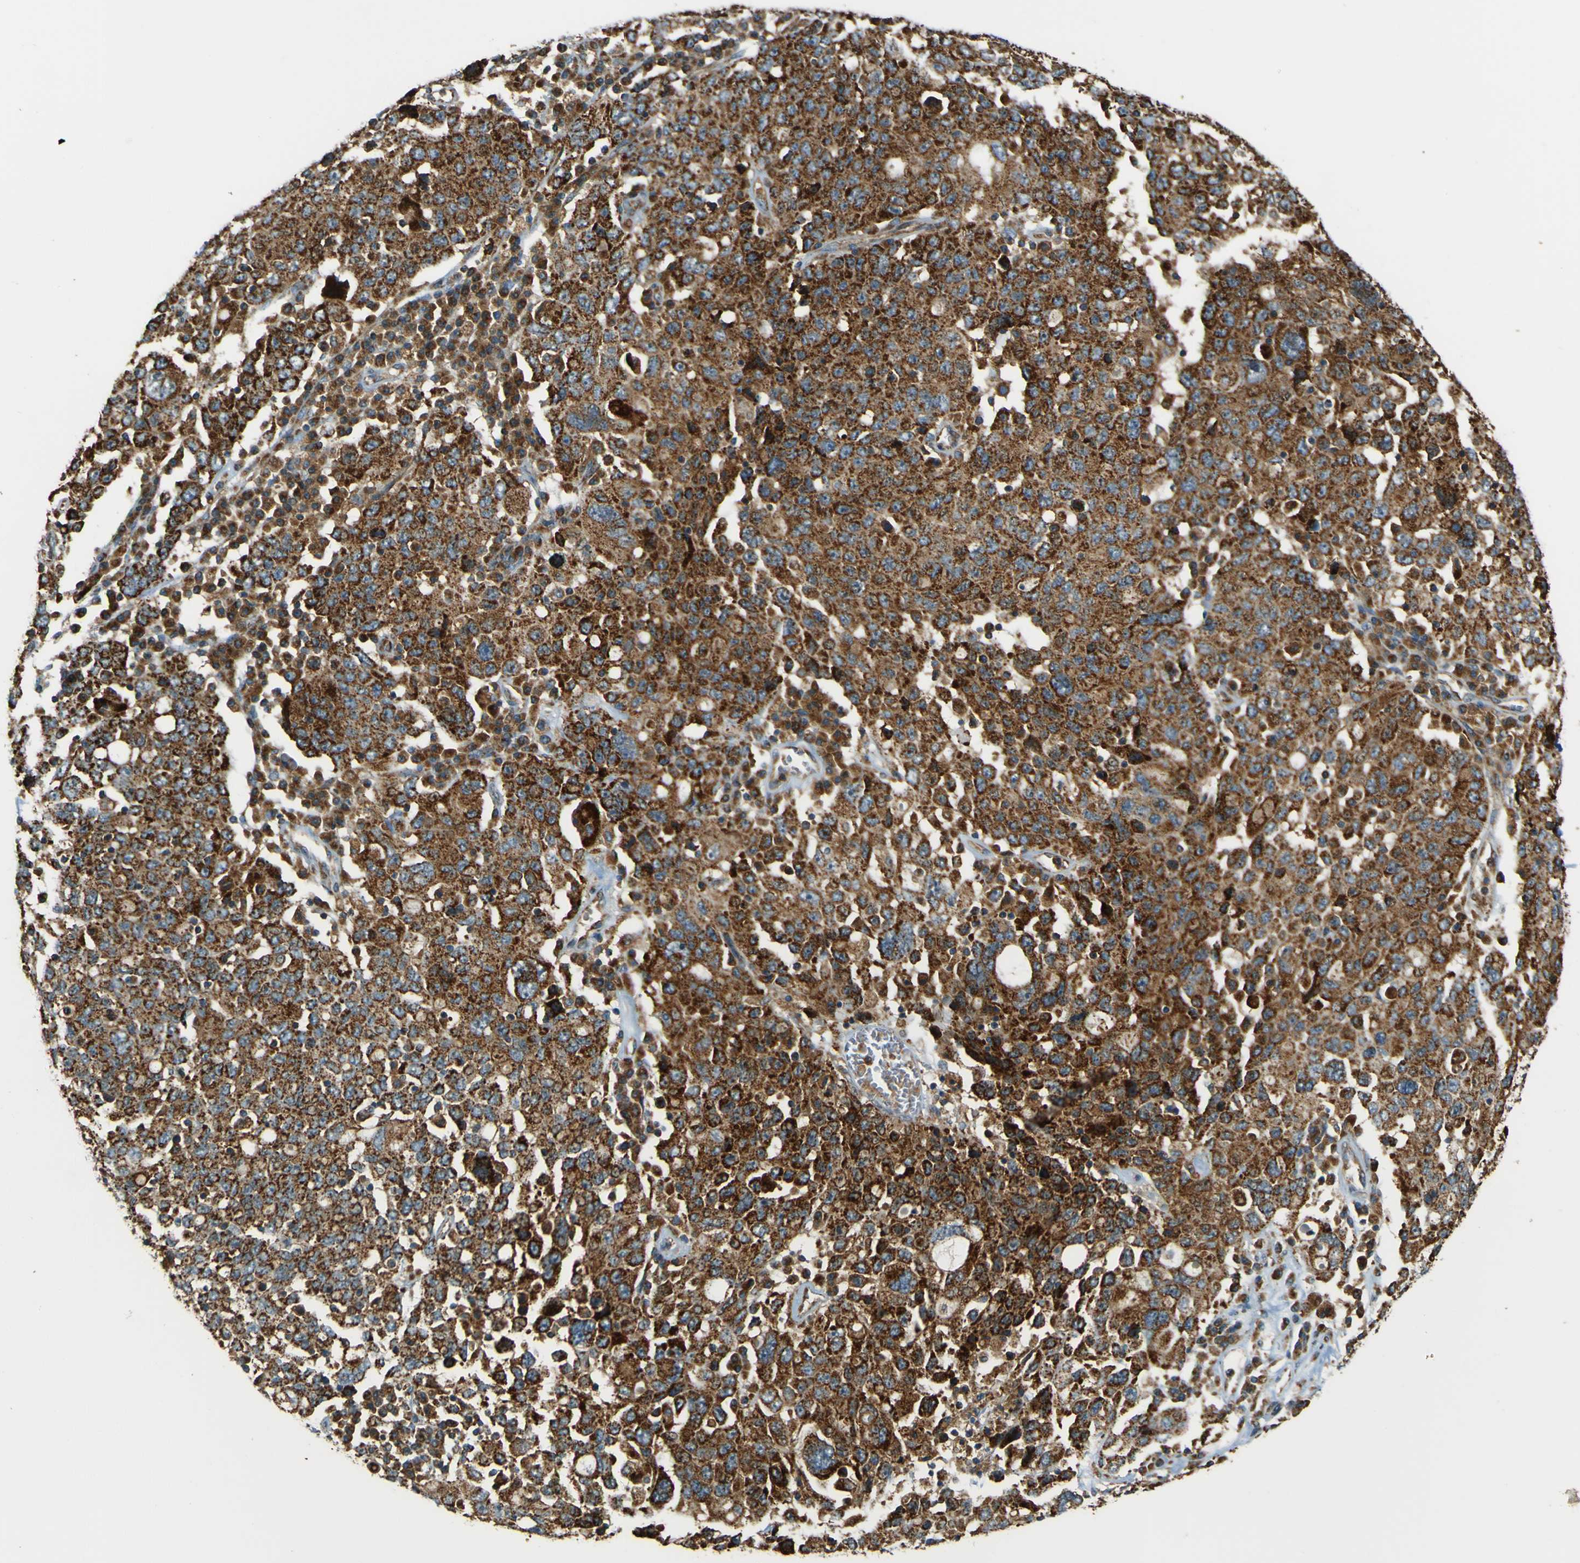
{"staining": {"intensity": "strong", "quantity": ">75%", "location": "cytoplasmic/membranous"}, "tissue": "ovarian cancer", "cell_type": "Tumor cells", "image_type": "cancer", "snomed": [{"axis": "morphology", "description": "Carcinoma, endometroid"}, {"axis": "topography", "description": "Ovary"}], "caption": "IHC staining of ovarian cancer (endometroid carcinoma), which displays high levels of strong cytoplasmic/membranous expression in about >75% of tumor cells indicating strong cytoplasmic/membranous protein staining. The staining was performed using DAB (brown) for protein detection and nuclei were counterstained in hematoxylin (blue).", "gene": "DNAJC5", "patient": {"sex": "female", "age": 62}}